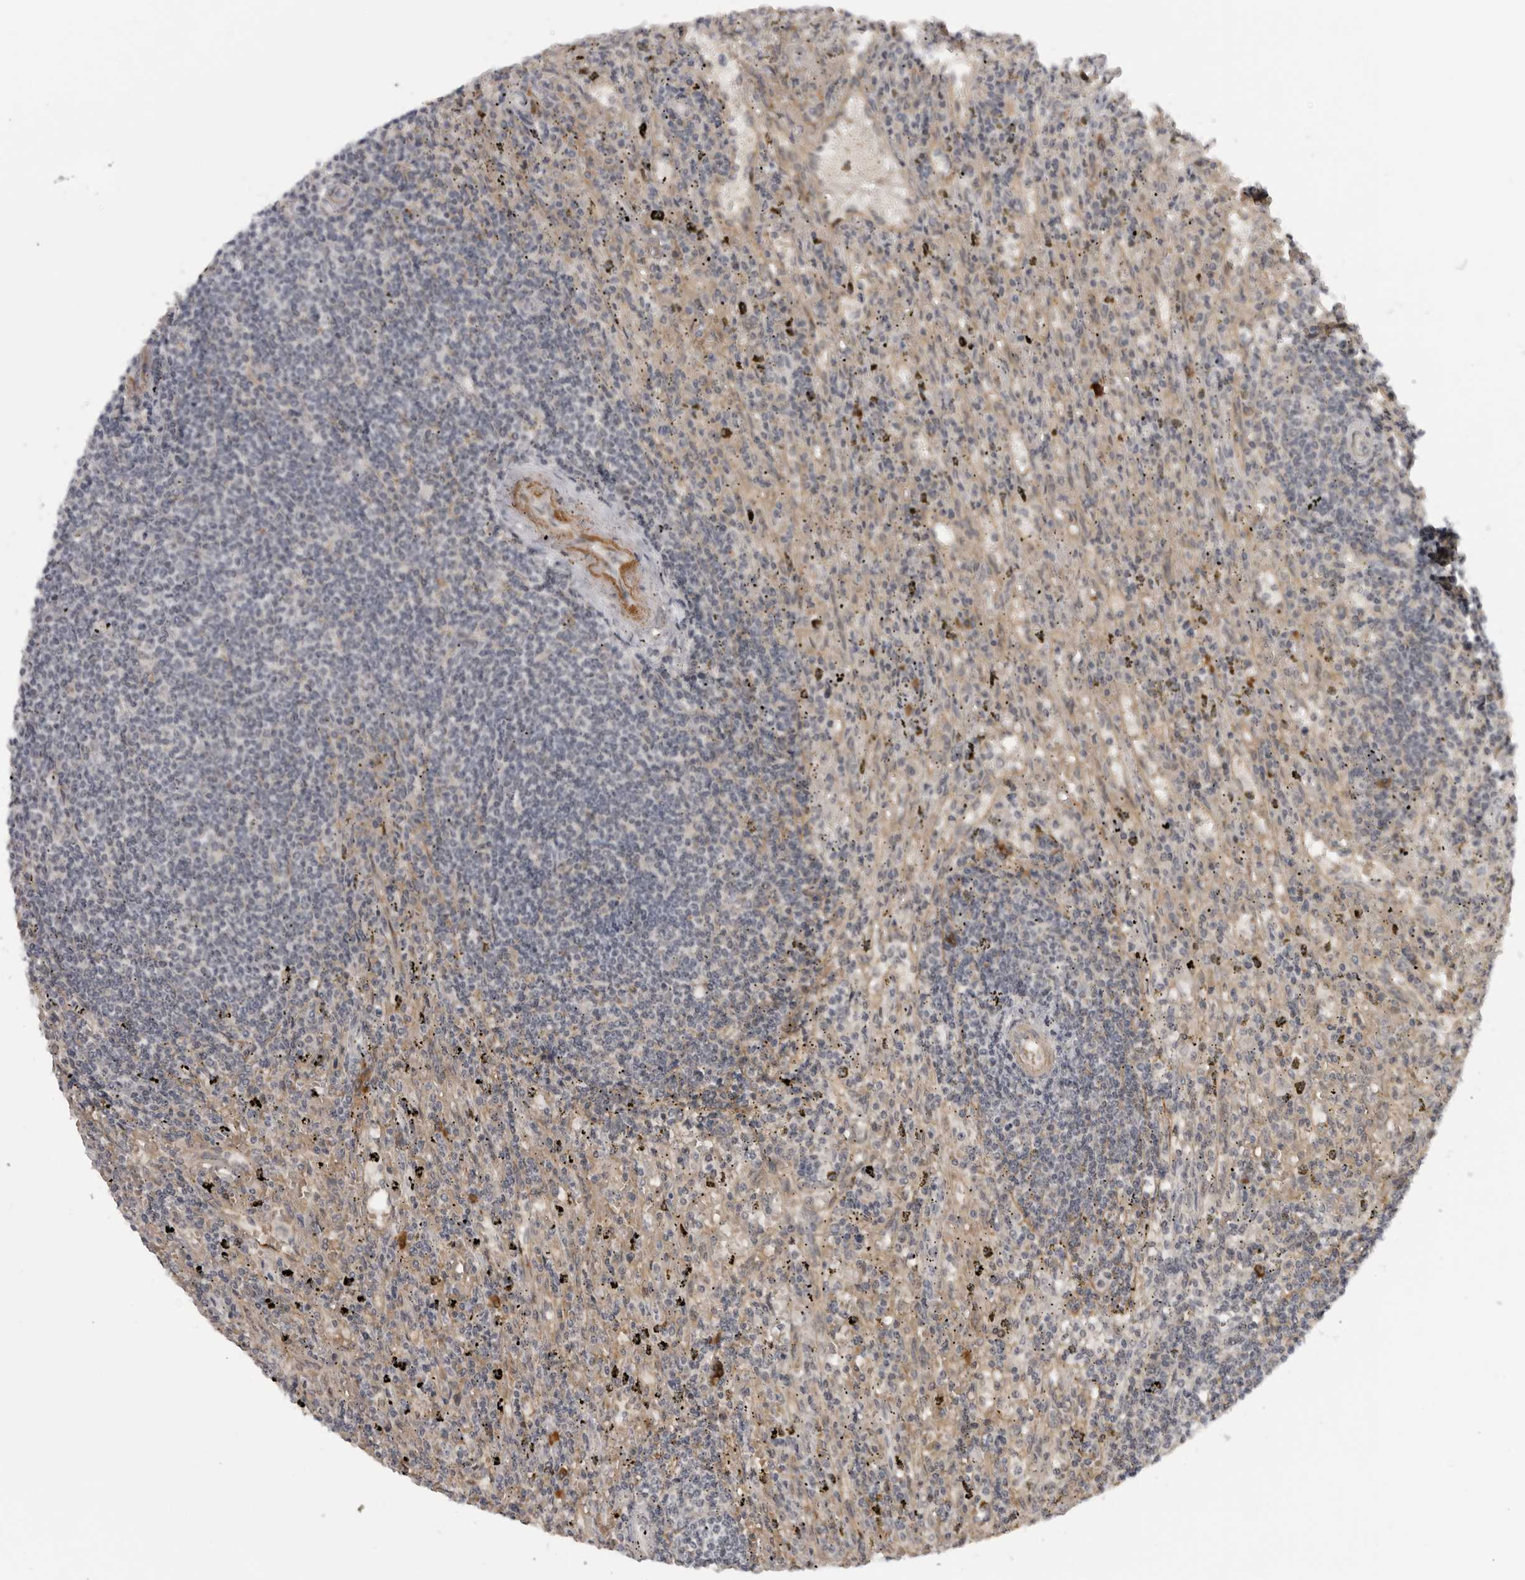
{"staining": {"intensity": "negative", "quantity": "none", "location": "none"}, "tissue": "lymphoma", "cell_type": "Tumor cells", "image_type": "cancer", "snomed": [{"axis": "morphology", "description": "Malignant lymphoma, non-Hodgkin's type, Low grade"}, {"axis": "topography", "description": "Spleen"}], "caption": "There is no significant staining in tumor cells of lymphoma.", "gene": "ALPK2", "patient": {"sex": "male", "age": 76}}